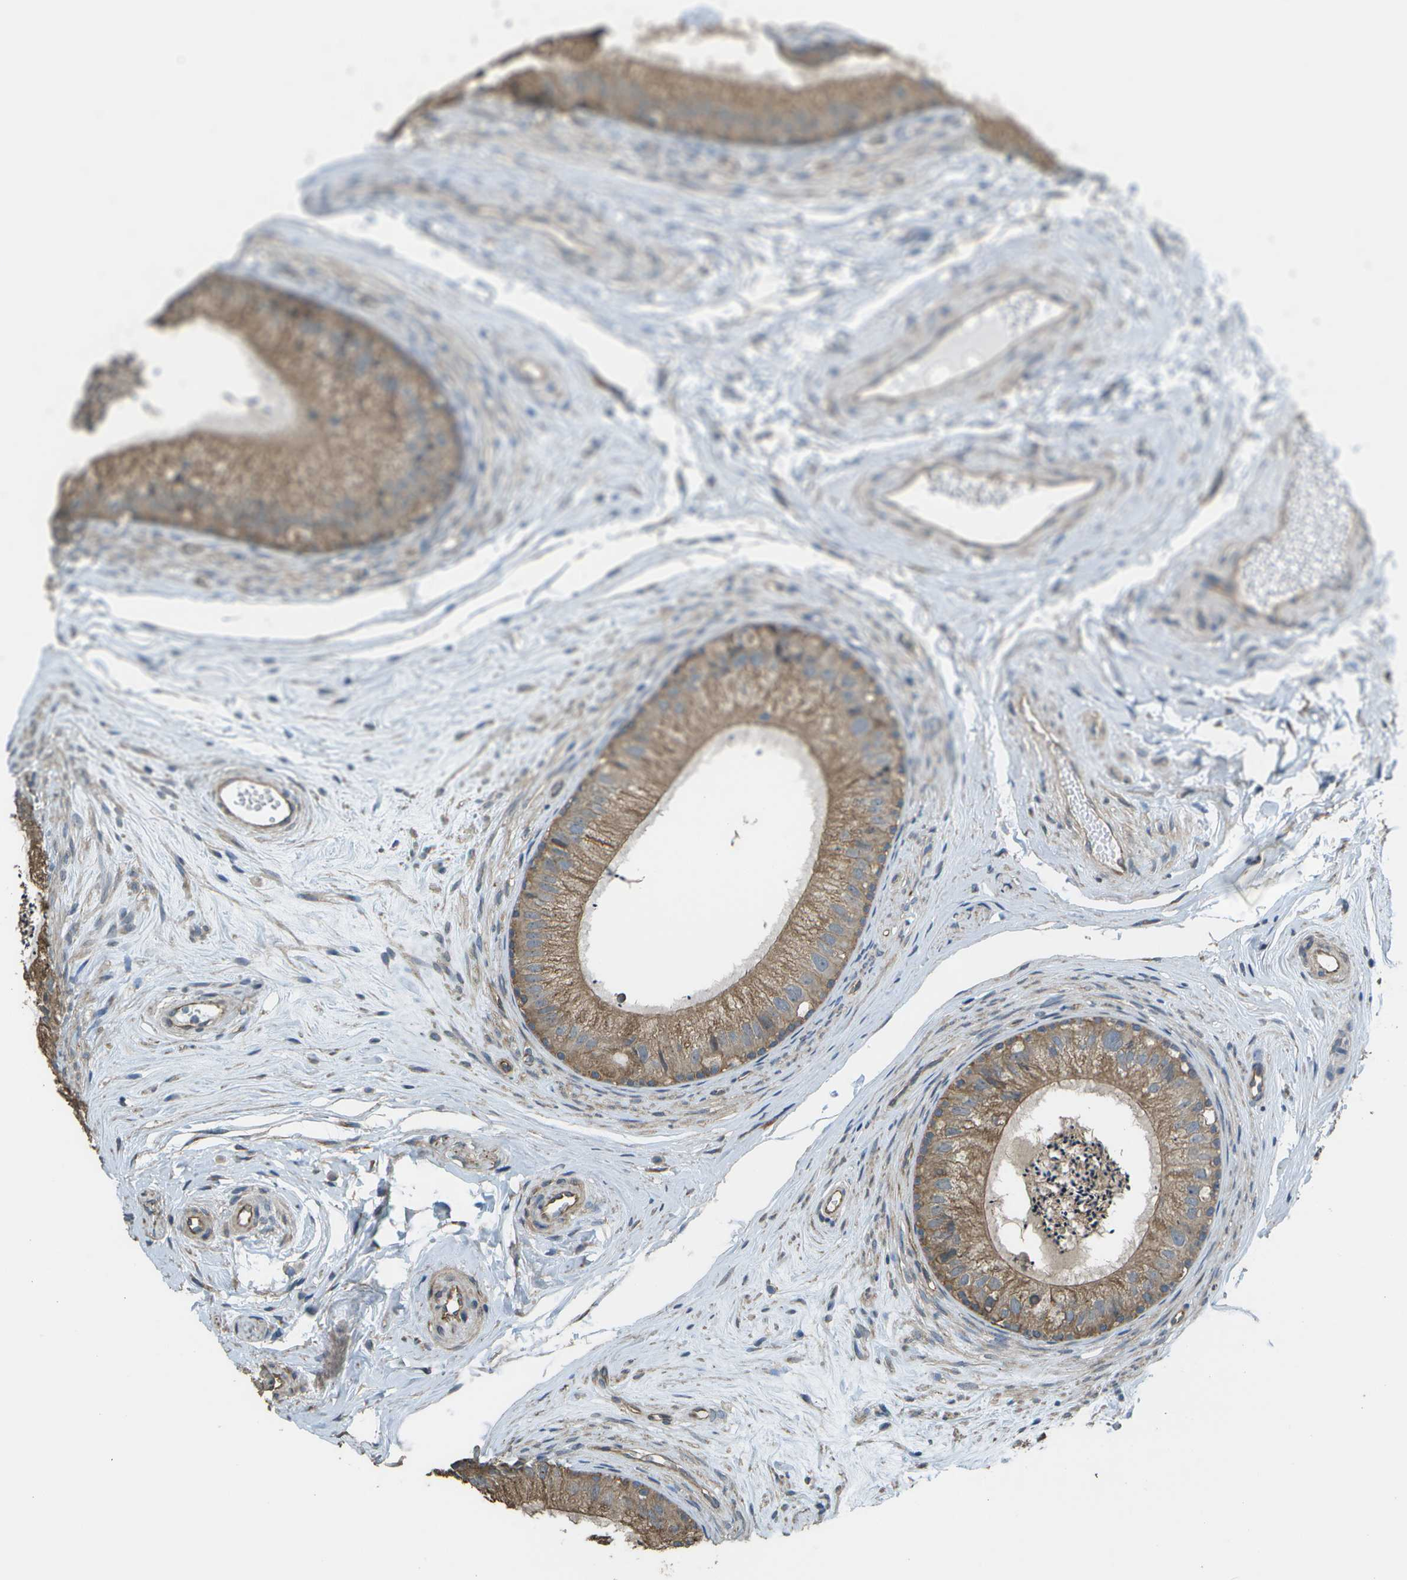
{"staining": {"intensity": "moderate", "quantity": ">75%", "location": "cytoplasmic/membranous"}, "tissue": "epididymis", "cell_type": "Glandular cells", "image_type": "normal", "snomed": [{"axis": "morphology", "description": "Normal tissue, NOS"}, {"axis": "topography", "description": "Epididymis"}], "caption": "Epididymis stained with immunohistochemistry exhibits moderate cytoplasmic/membranous staining in approximately >75% of glandular cells. The staining was performed using DAB to visualize the protein expression in brown, while the nuclei were stained in blue with hematoxylin (Magnification: 20x).", "gene": "CLNS1A", "patient": {"sex": "male", "age": 56}}